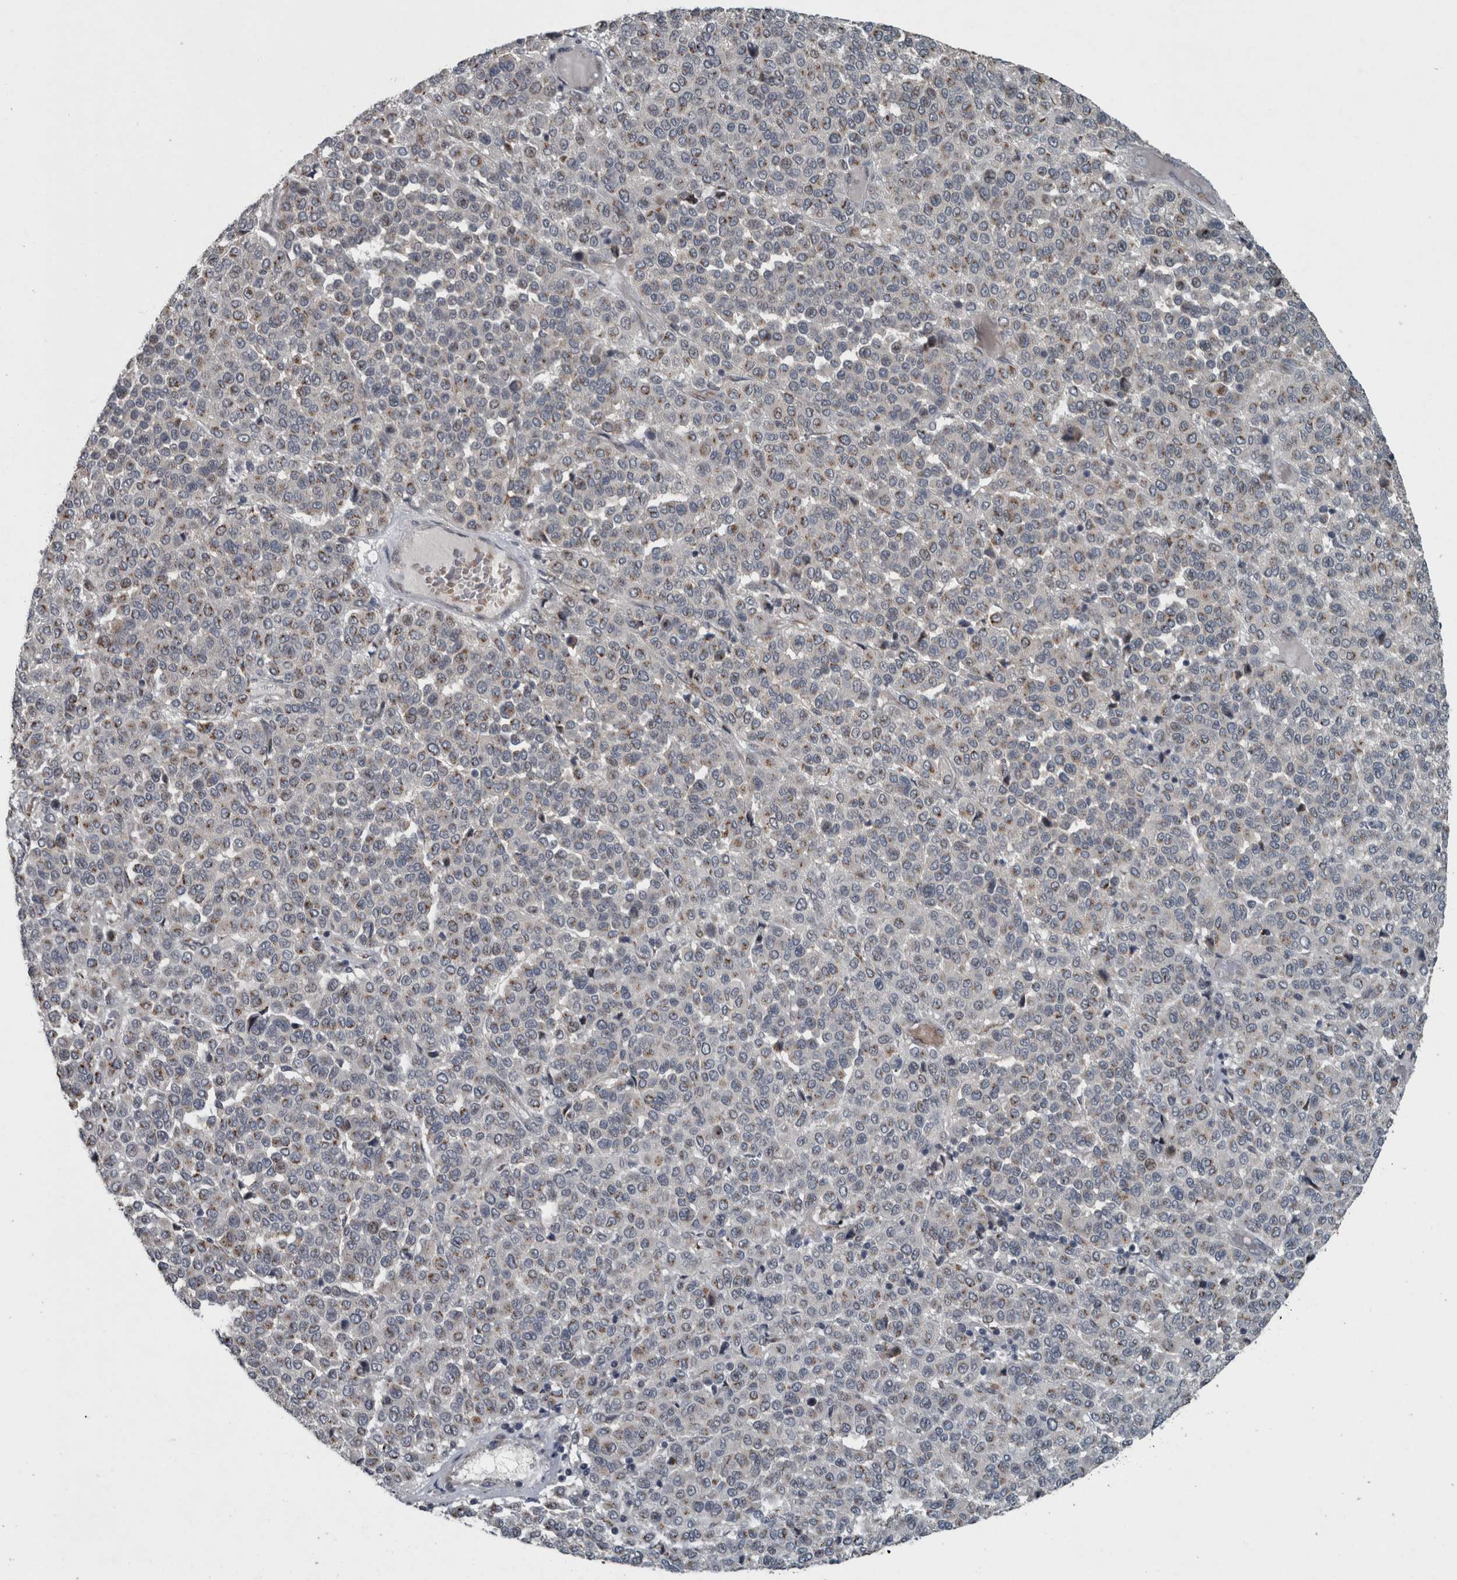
{"staining": {"intensity": "moderate", "quantity": "<25%", "location": "cytoplasmic/membranous"}, "tissue": "melanoma", "cell_type": "Tumor cells", "image_type": "cancer", "snomed": [{"axis": "morphology", "description": "Malignant melanoma, Metastatic site"}, {"axis": "topography", "description": "Pancreas"}], "caption": "Melanoma was stained to show a protein in brown. There is low levels of moderate cytoplasmic/membranous staining in approximately <25% of tumor cells.", "gene": "ZNF345", "patient": {"sex": "female", "age": 30}}